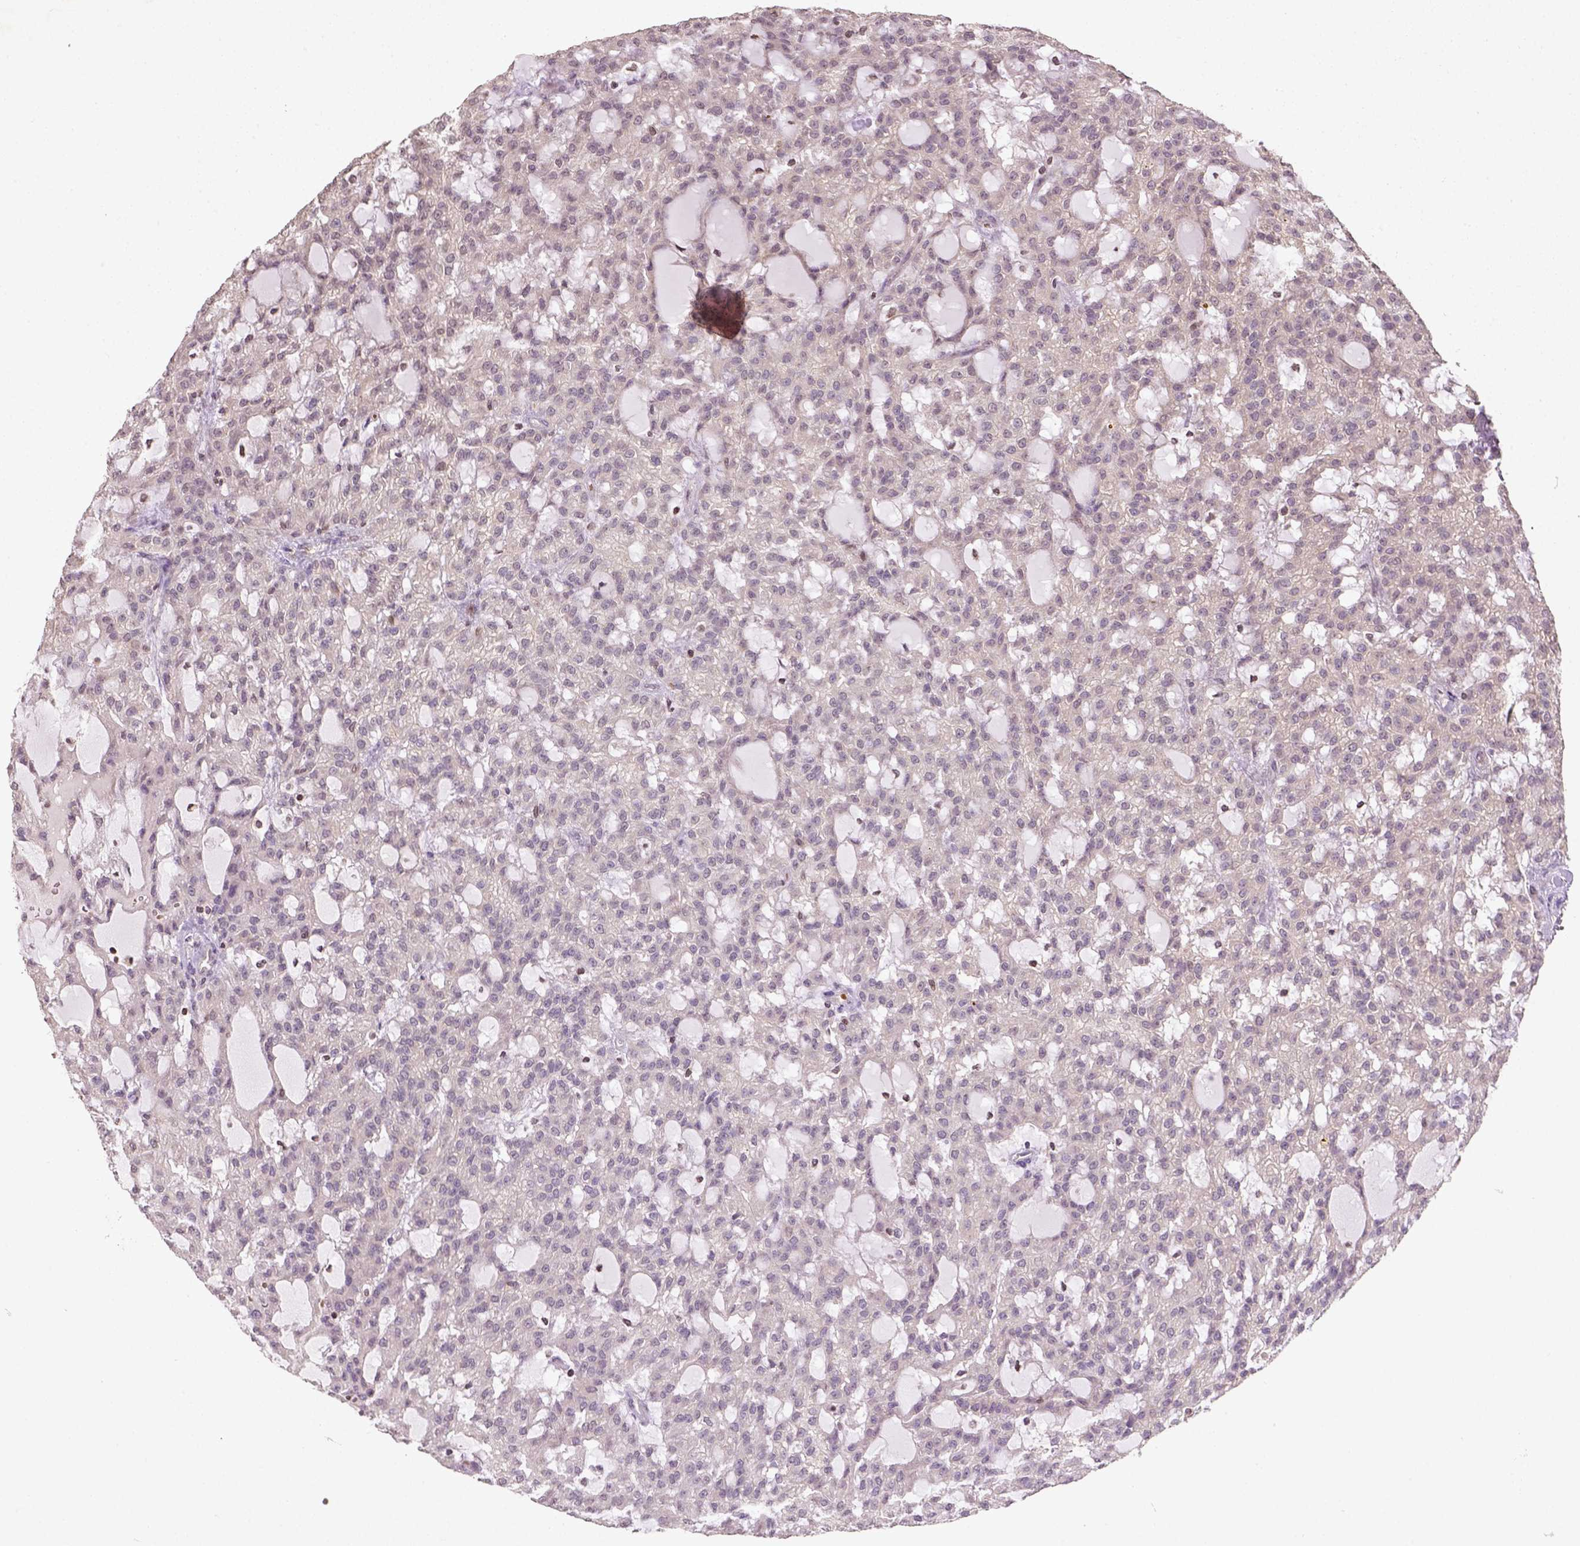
{"staining": {"intensity": "negative", "quantity": "none", "location": "none"}, "tissue": "renal cancer", "cell_type": "Tumor cells", "image_type": "cancer", "snomed": [{"axis": "morphology", "description": "Adenocarcinoma, NOS"}, {"axis": "topography", "description": "Kidney"}], "caption": "A photomicrograph of human renal cancer is negative for staining in tumor cells.", "gene": "NUDT3", "patient": {"sex": "male", "age": 63}}